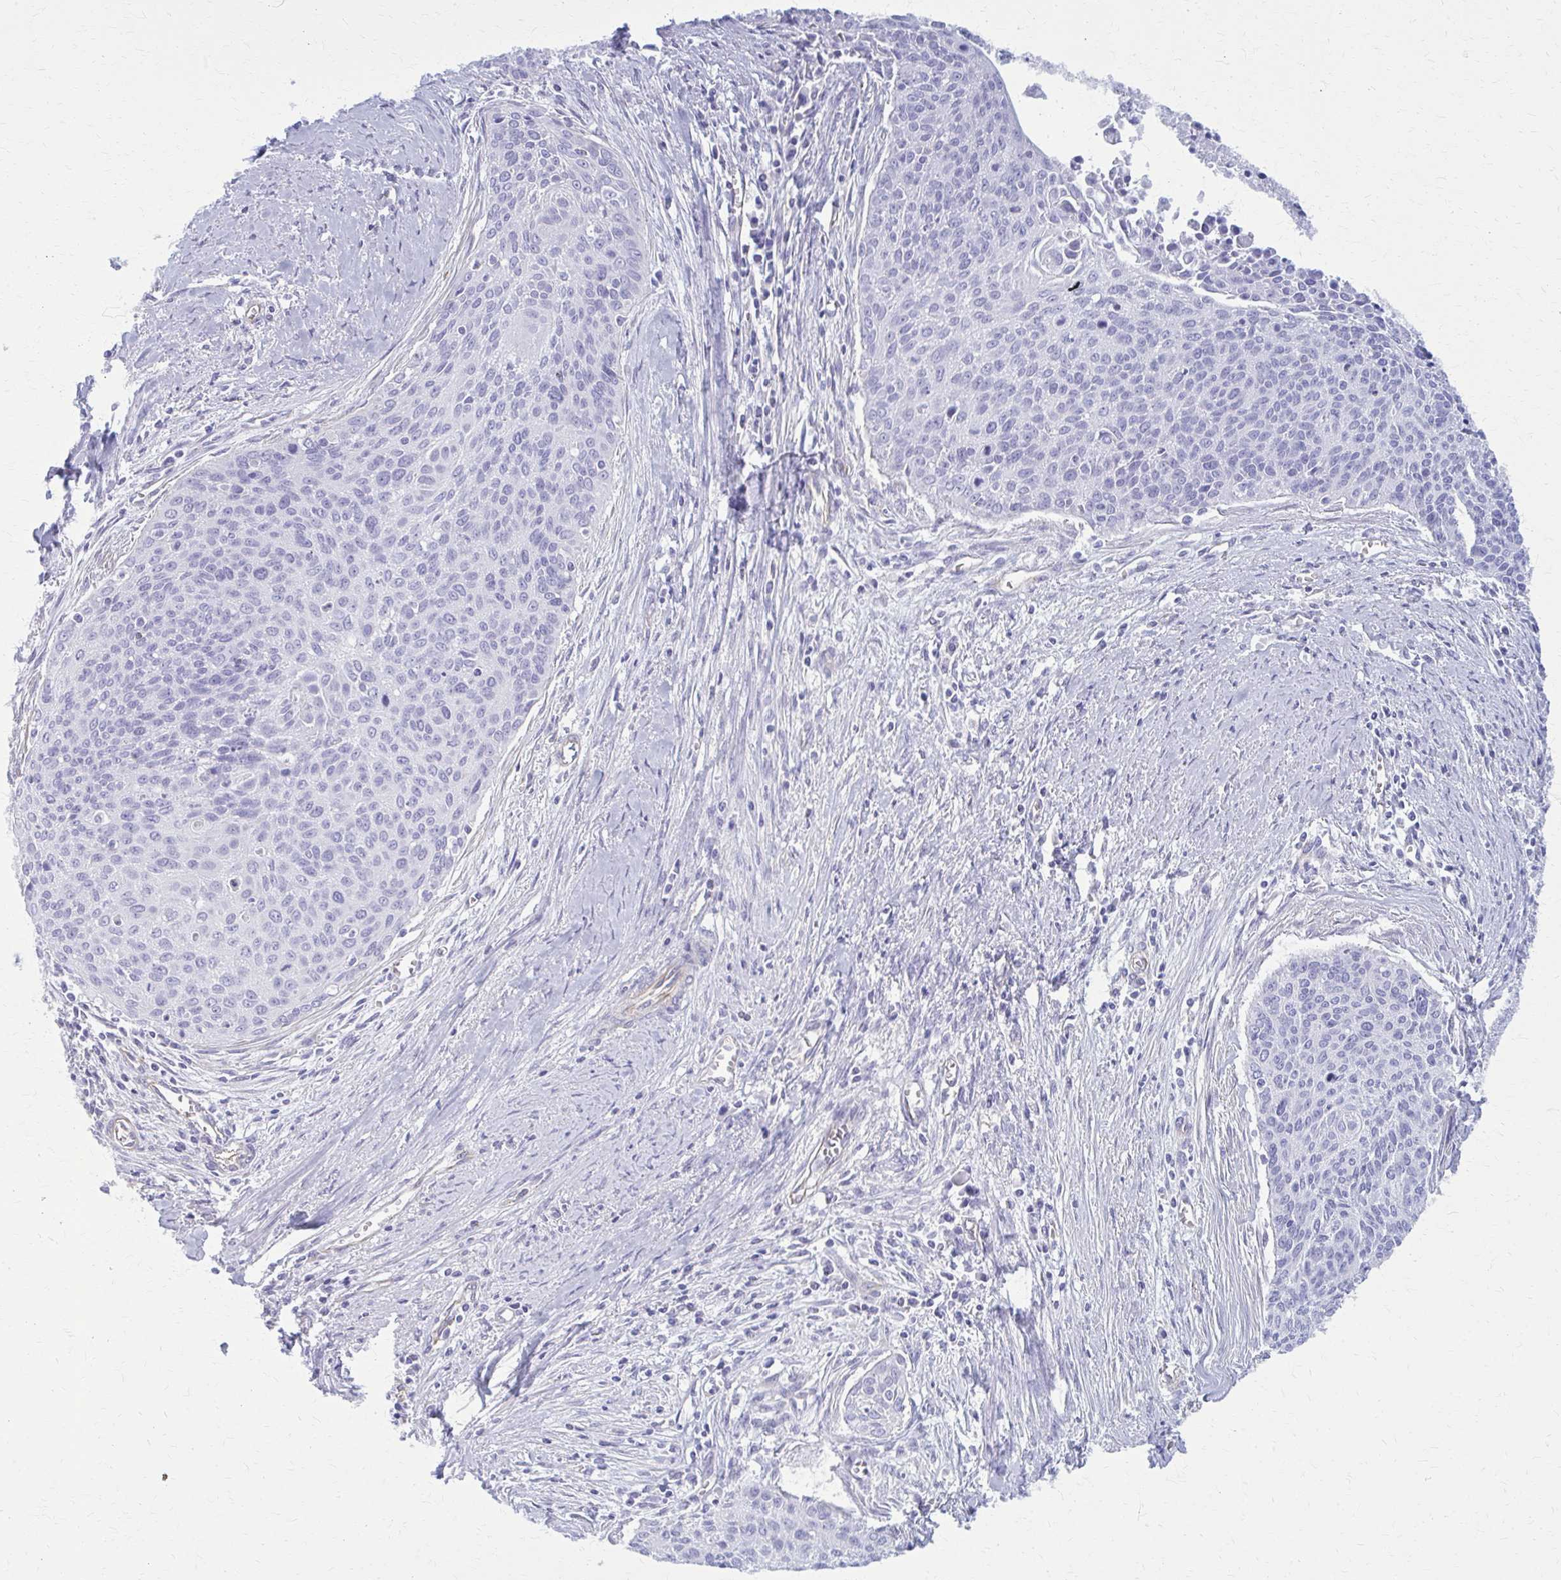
{"staining": {"intensity": "negative", "quantity": "none", "location": "none"}, "tissue": "cervical cancer", "cell_type": "Tumor cells", "image_type": "cancer", "snomed": [{"axis": "morphology", "description": "Squamous cell carcinoma, NOS"}, {"axis": "topography", "description": "Cervix"}], "caption": "An image of cervical cancer stained for a protein reveals no brown staining in tumor cells. The staining is performed using DAB brown chromogen with nuclei counter-stained in using hematoxylin.", "gene": "GFAP", "patient": {"sex": "female", "age": 55}}